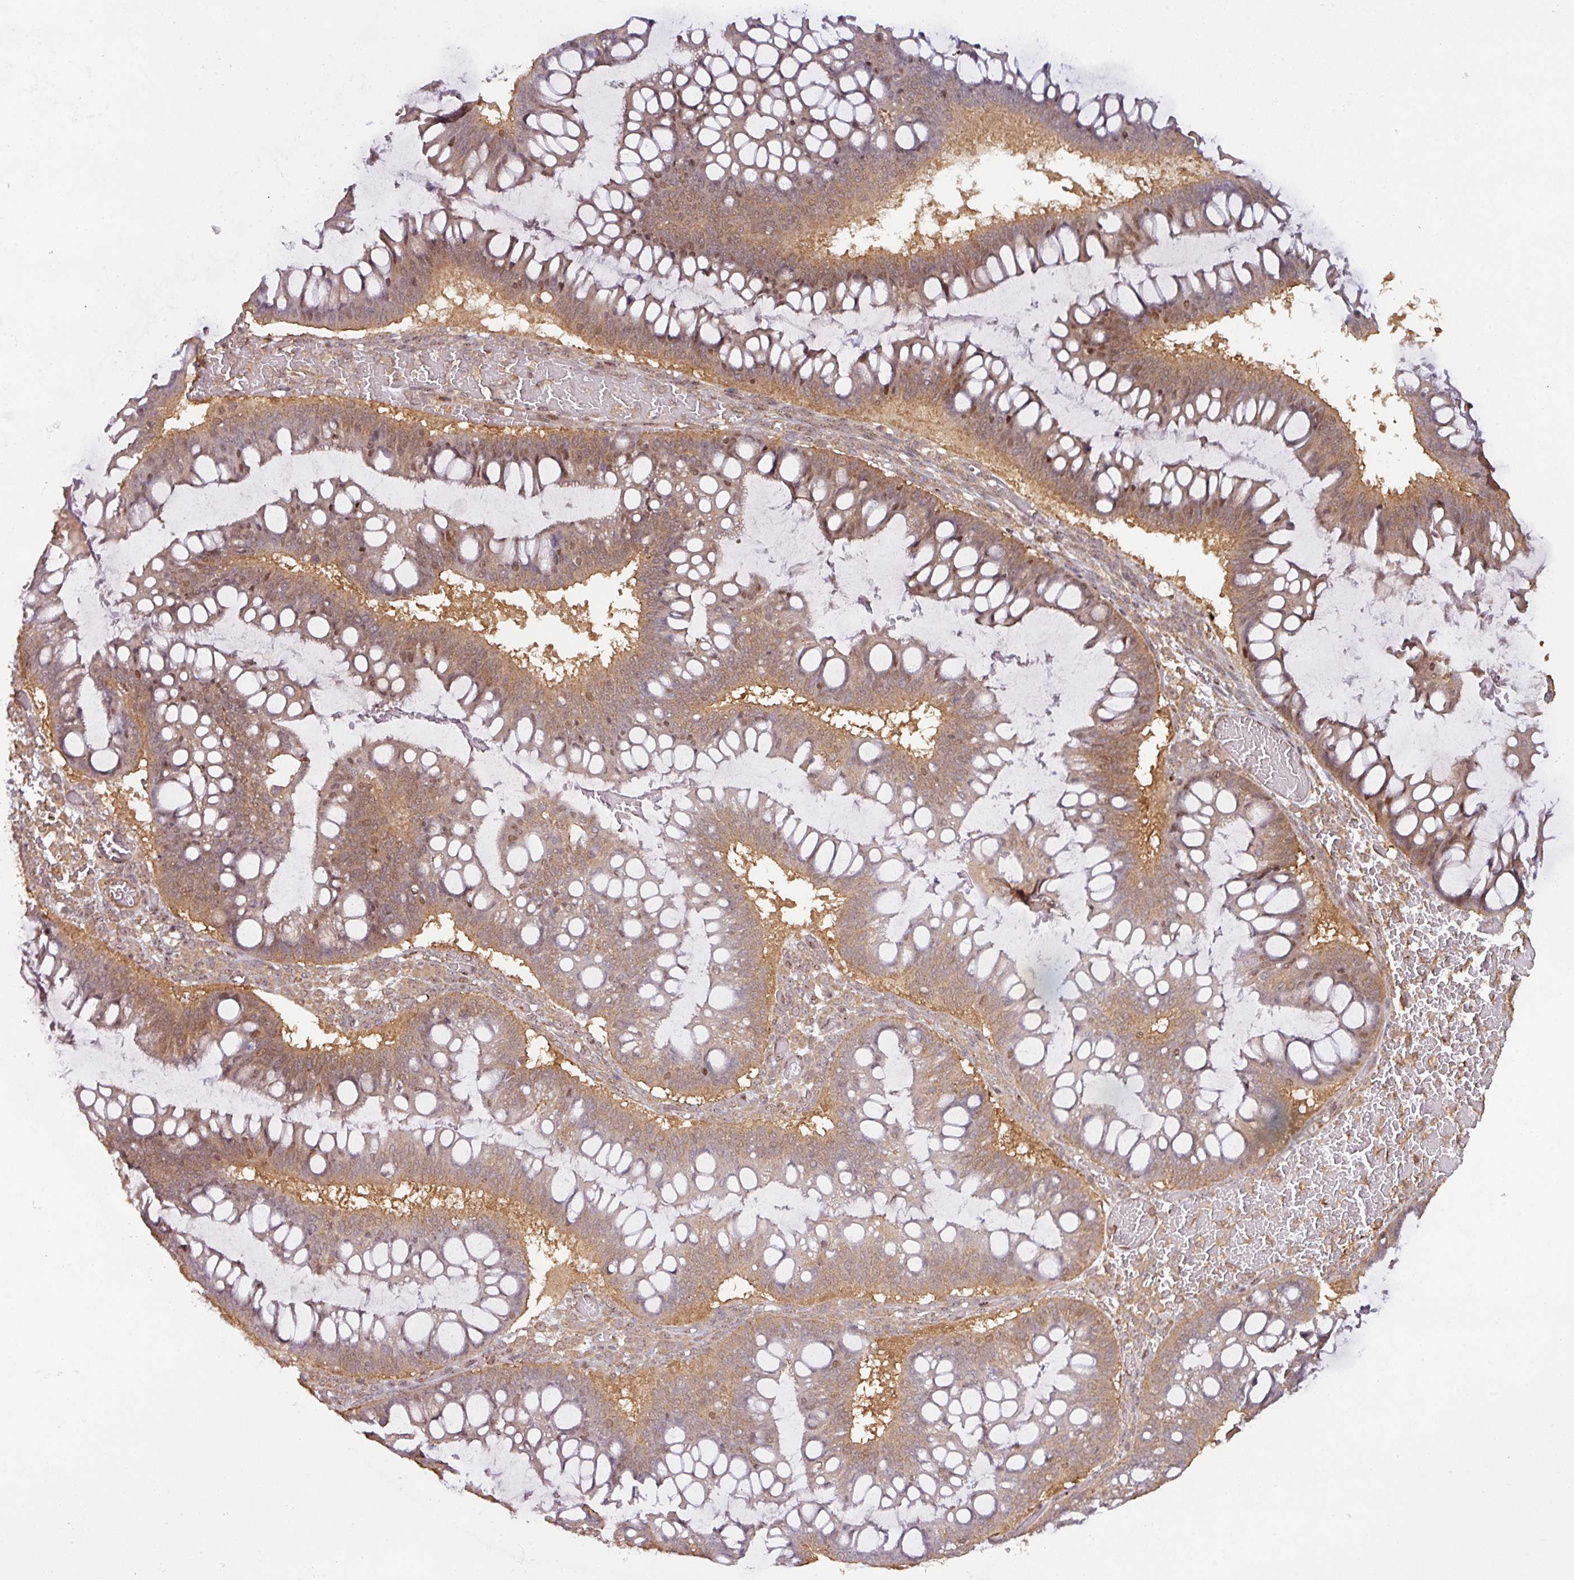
{"staining": {"intensity": "moderate", "quantity": ">75%", "location": "cytoplasmic/membranous,nuclear"}, "tissue": "ovarian cancer", "cell_type": "Tumor cells", "image_type": "cancer", "snomed": [{"axis": "morphology", "description": "Cystadenocarcinoma, mucinous, NOS"}, {"axis": "topography", "description": "Ovary"}], "caption": "Immunohistochemistry (IHC) histopathology image of human ovarian cancer stained for a protein (brown), which demonstrates medium levels of moderate cytoplasmic/membranous and nuclear staining in about >75% of tumor cells.", "gene": "ZNF322", "patient": {"sex": "female", "age": 73}}